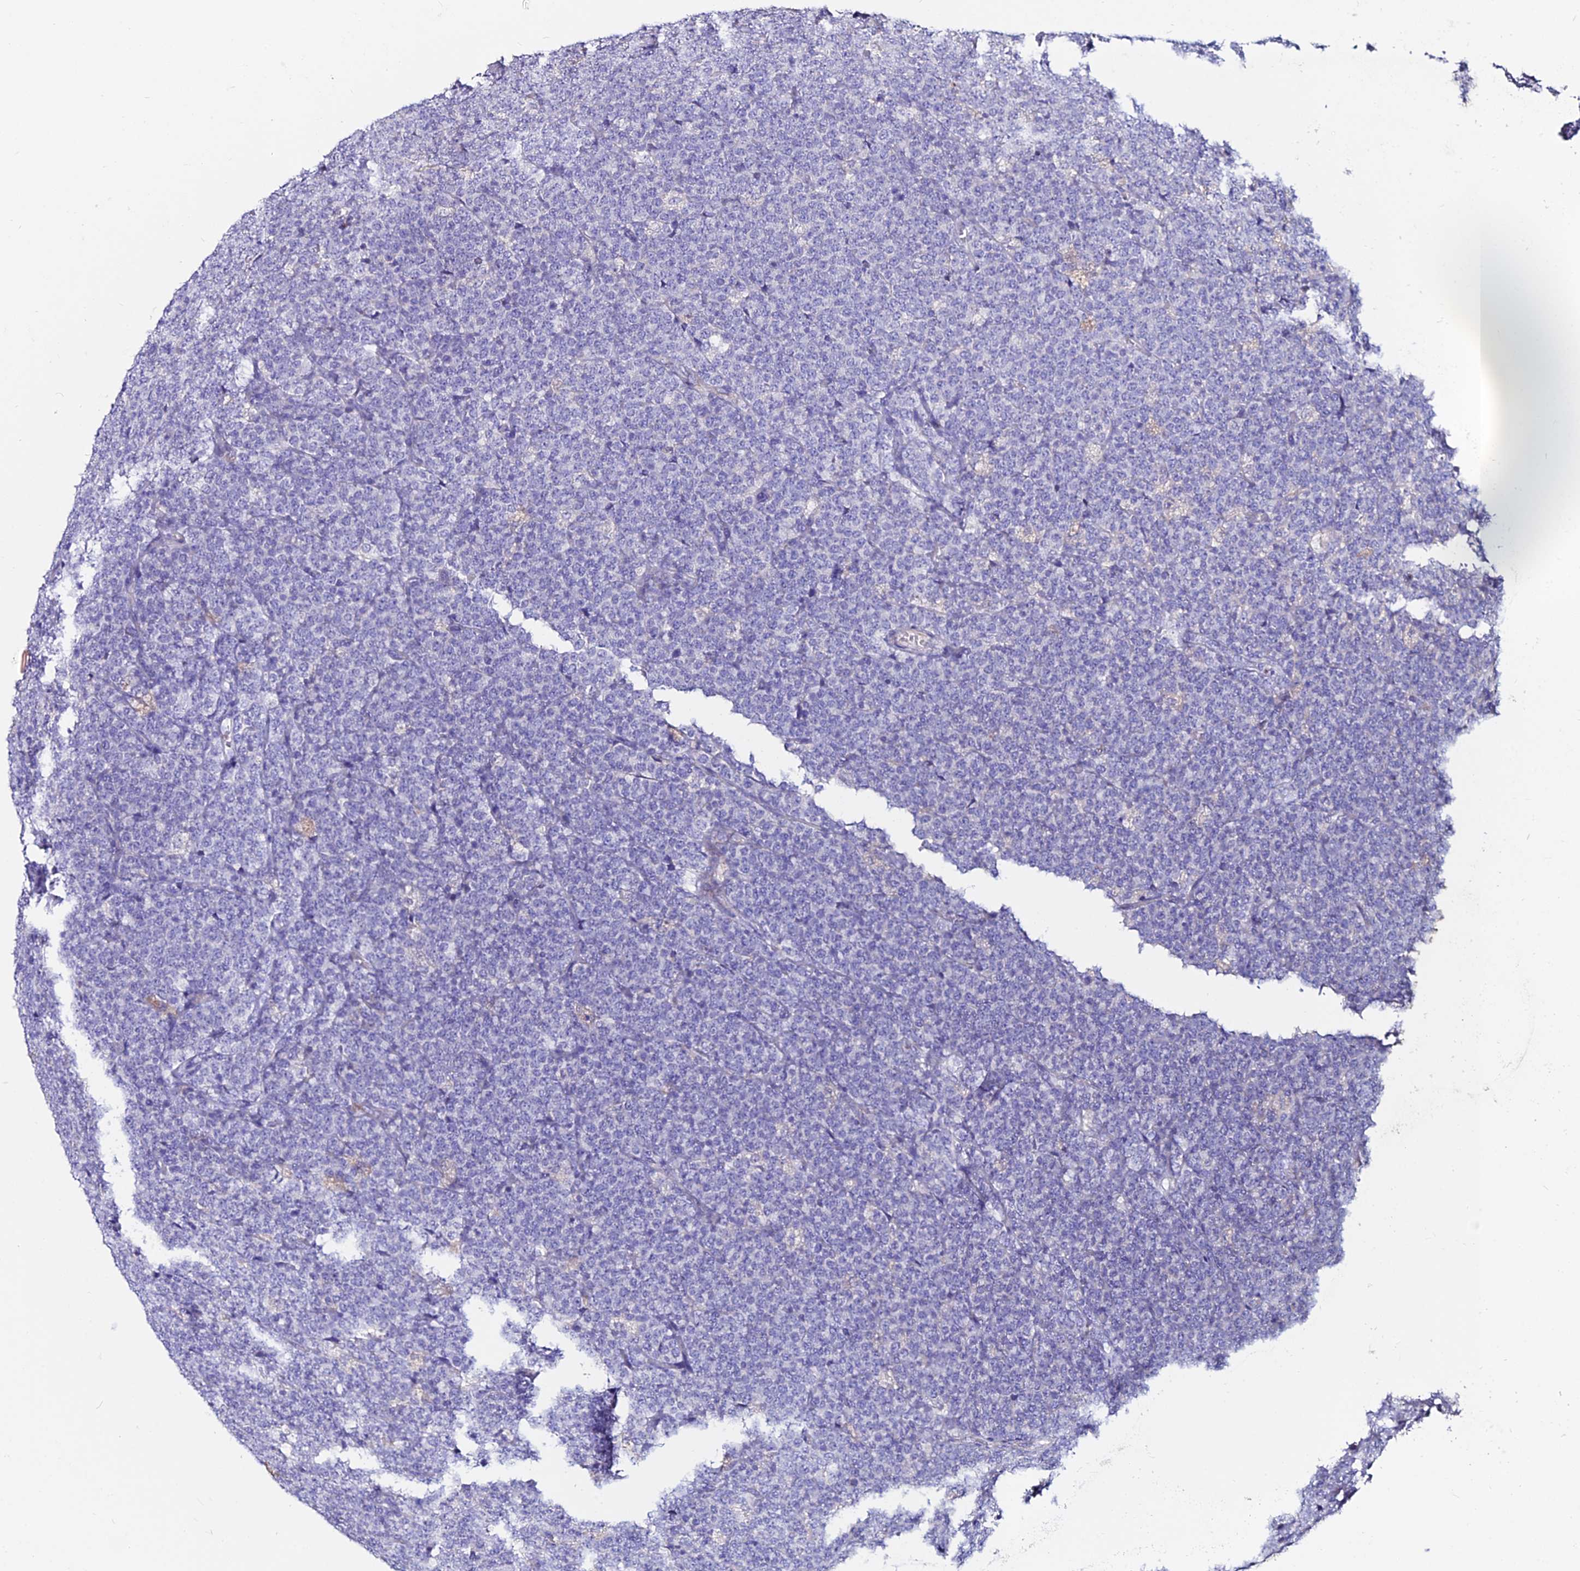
{"staining": {"intensity": "negative", "quantity": "none", "location": "none"}, "tissue": "lymphoma", "cell_type": "Tumor cells", "image_type": "cancer", "snomed": [{"axis": "morphology", "description": "Malignant lymphoma, non-Hodgkin's type, High grade"}, {"axis": "topography", "description": "Small intestine"}], "caption": "High-grade malignant lymphoma, non-Hodgkin's type was stained to show a protein in brown. There is no significant positivity in tumor cells. Nuclei are stained in blue.", "gene": "SLC25A16", "patient": {"sex": "male", "age": 8}}